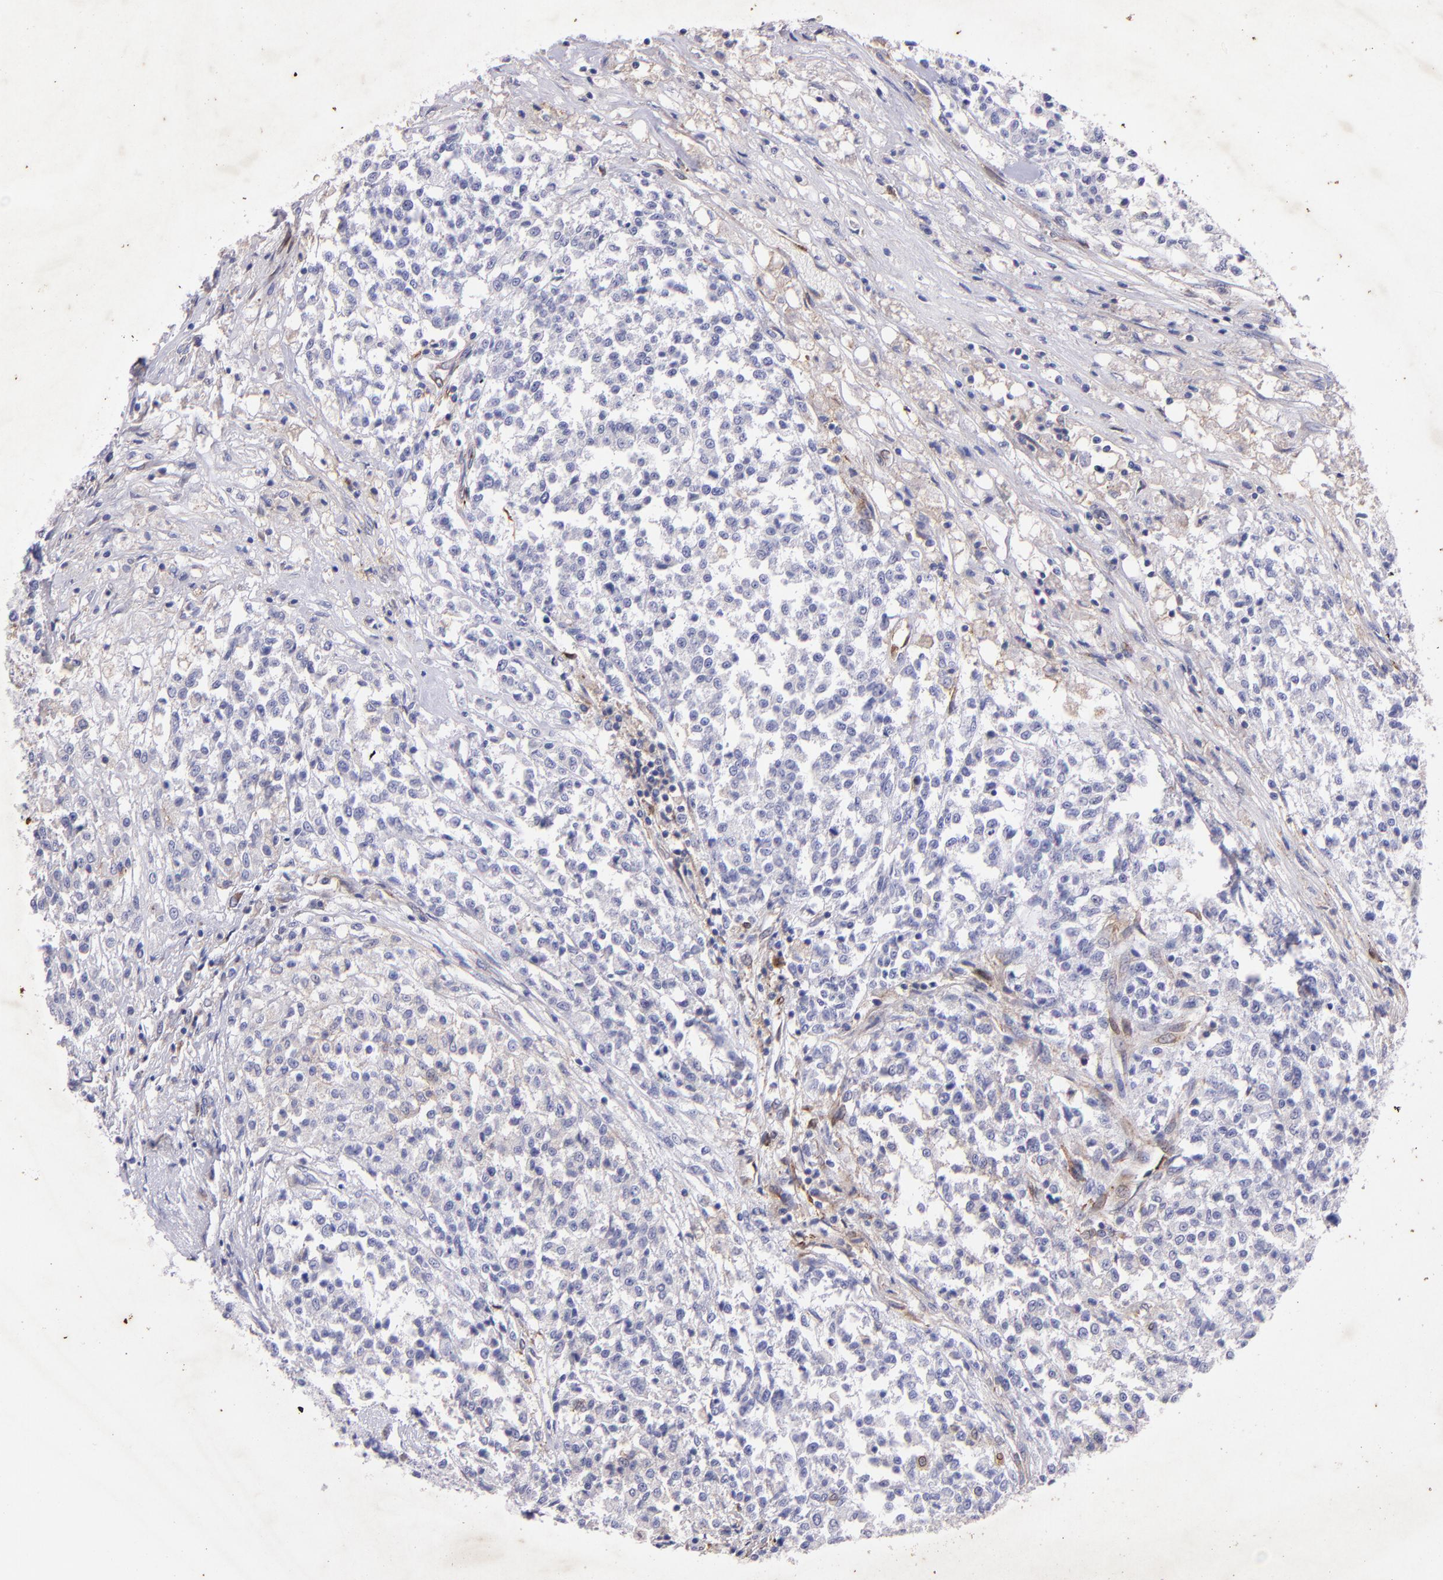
{"staining": {"intensity": "weak", "quantity": "<25%", "location": "cytoplasmic/membranous"}, "tissue": "testis cancer", "cell_type": "Tumor cells", "image_type": "cancer", "snomed": [{"axis": "morphology", "description": "Seminoma, NOS"}, {"axis": "topography", "description": "Testis"}], "caption": "DAB (3,3'-diaminobenzidine) immunohistochemical staining of human seminoma (testis) shows no significant staining in tumor cells.", "gene": "RET", "patient": {"sex": "male", "age": 59}}